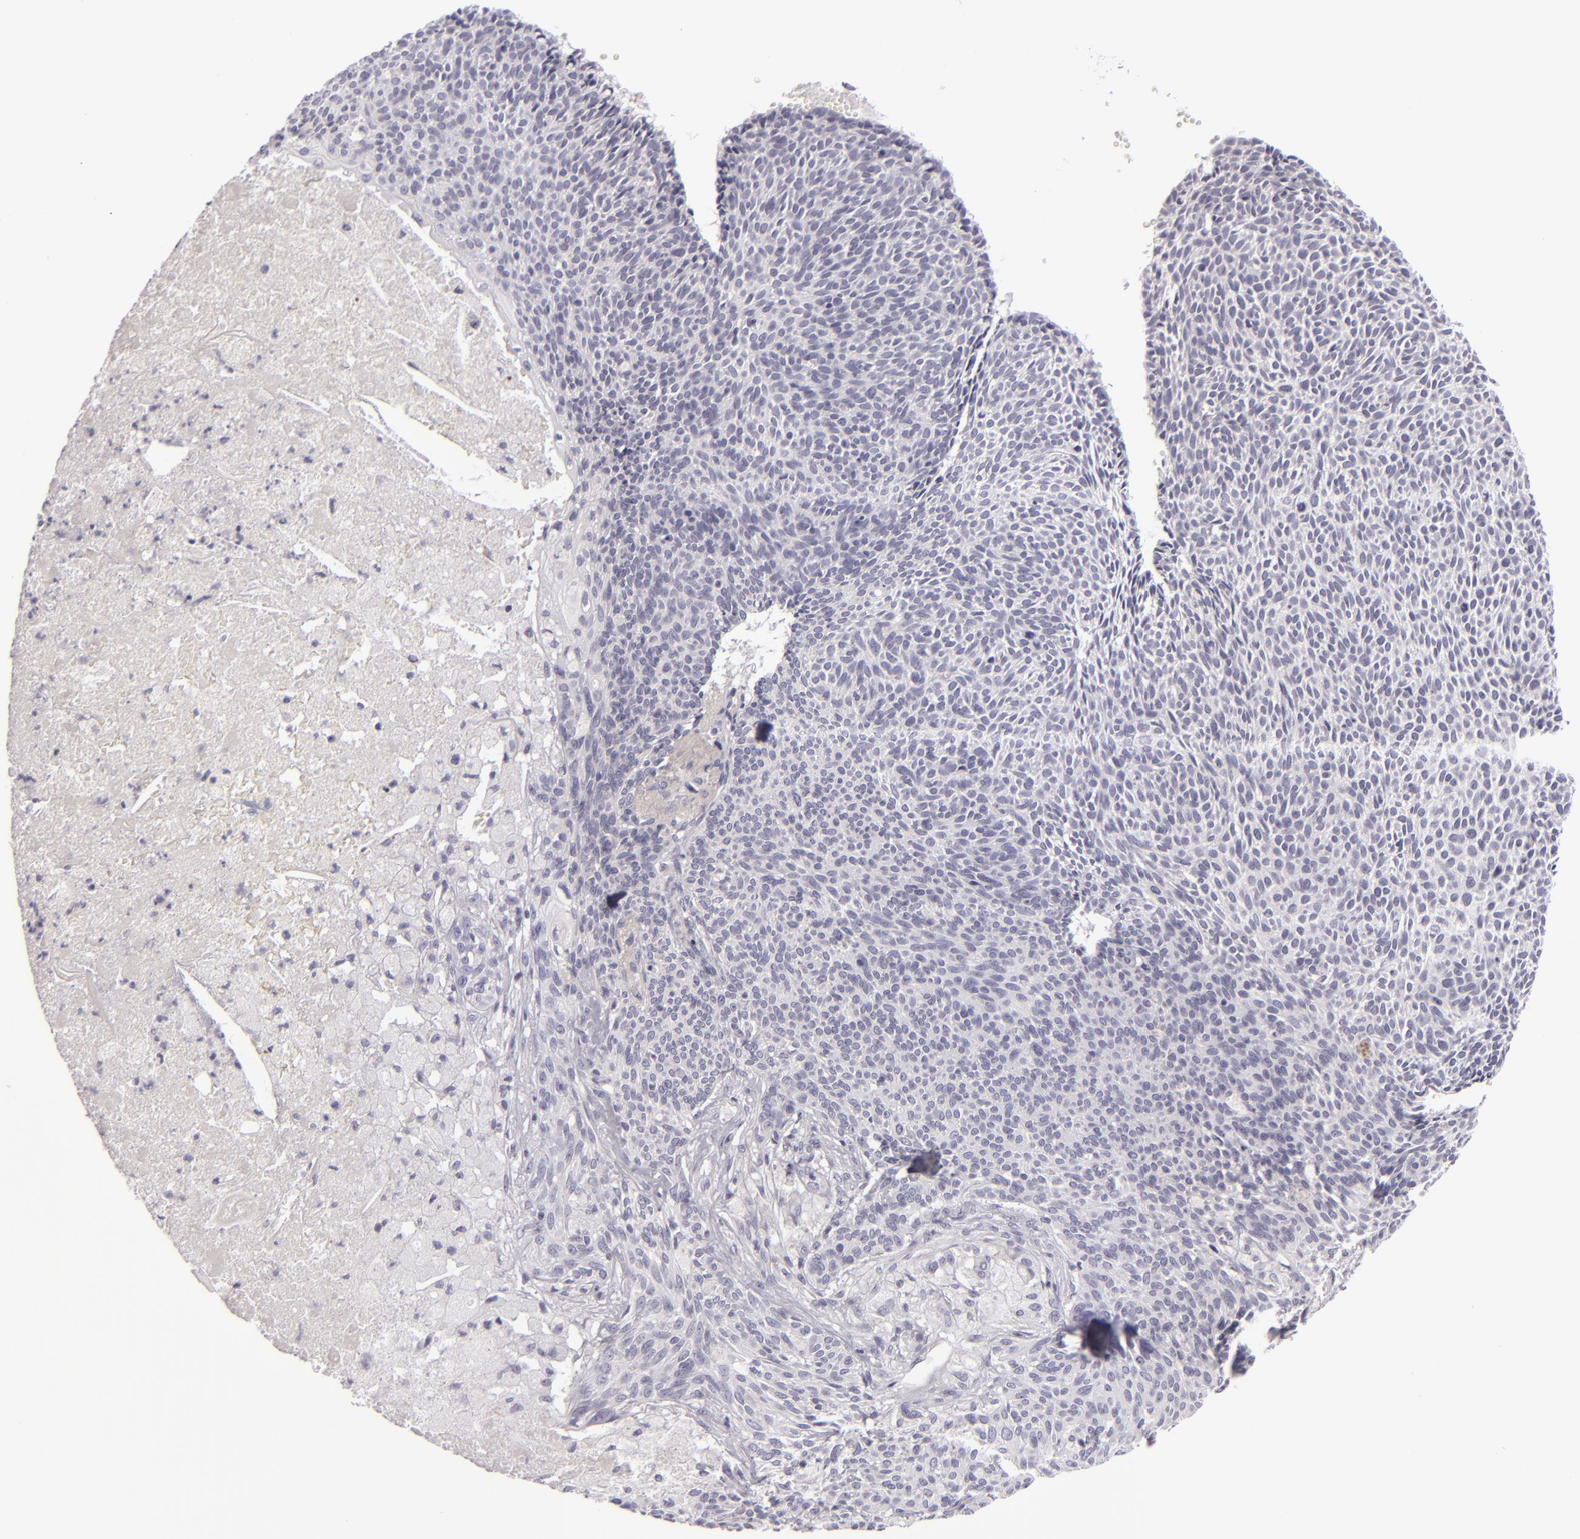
{"staining": {"intensity": "negative", "quantity": "none", "location": "none"}, "tissue": "skin cancer", "cell_type": "Tumor cells", "image_type": "cancer", "snomed": [{"axis": "morphology", "description": "Basal cell carcinoma"}, {"axis": "topography", "description": "Skin"}], "caption": "High magnification brightfield microscopy of skin cancer (basal cell carcinoma) stained with DAB (brown) and counterstained with hematoxylin (blue): tumor cells show no significant positivity.", "gene": "DLG4", "patient": {"sex": "male", "age": 84}}